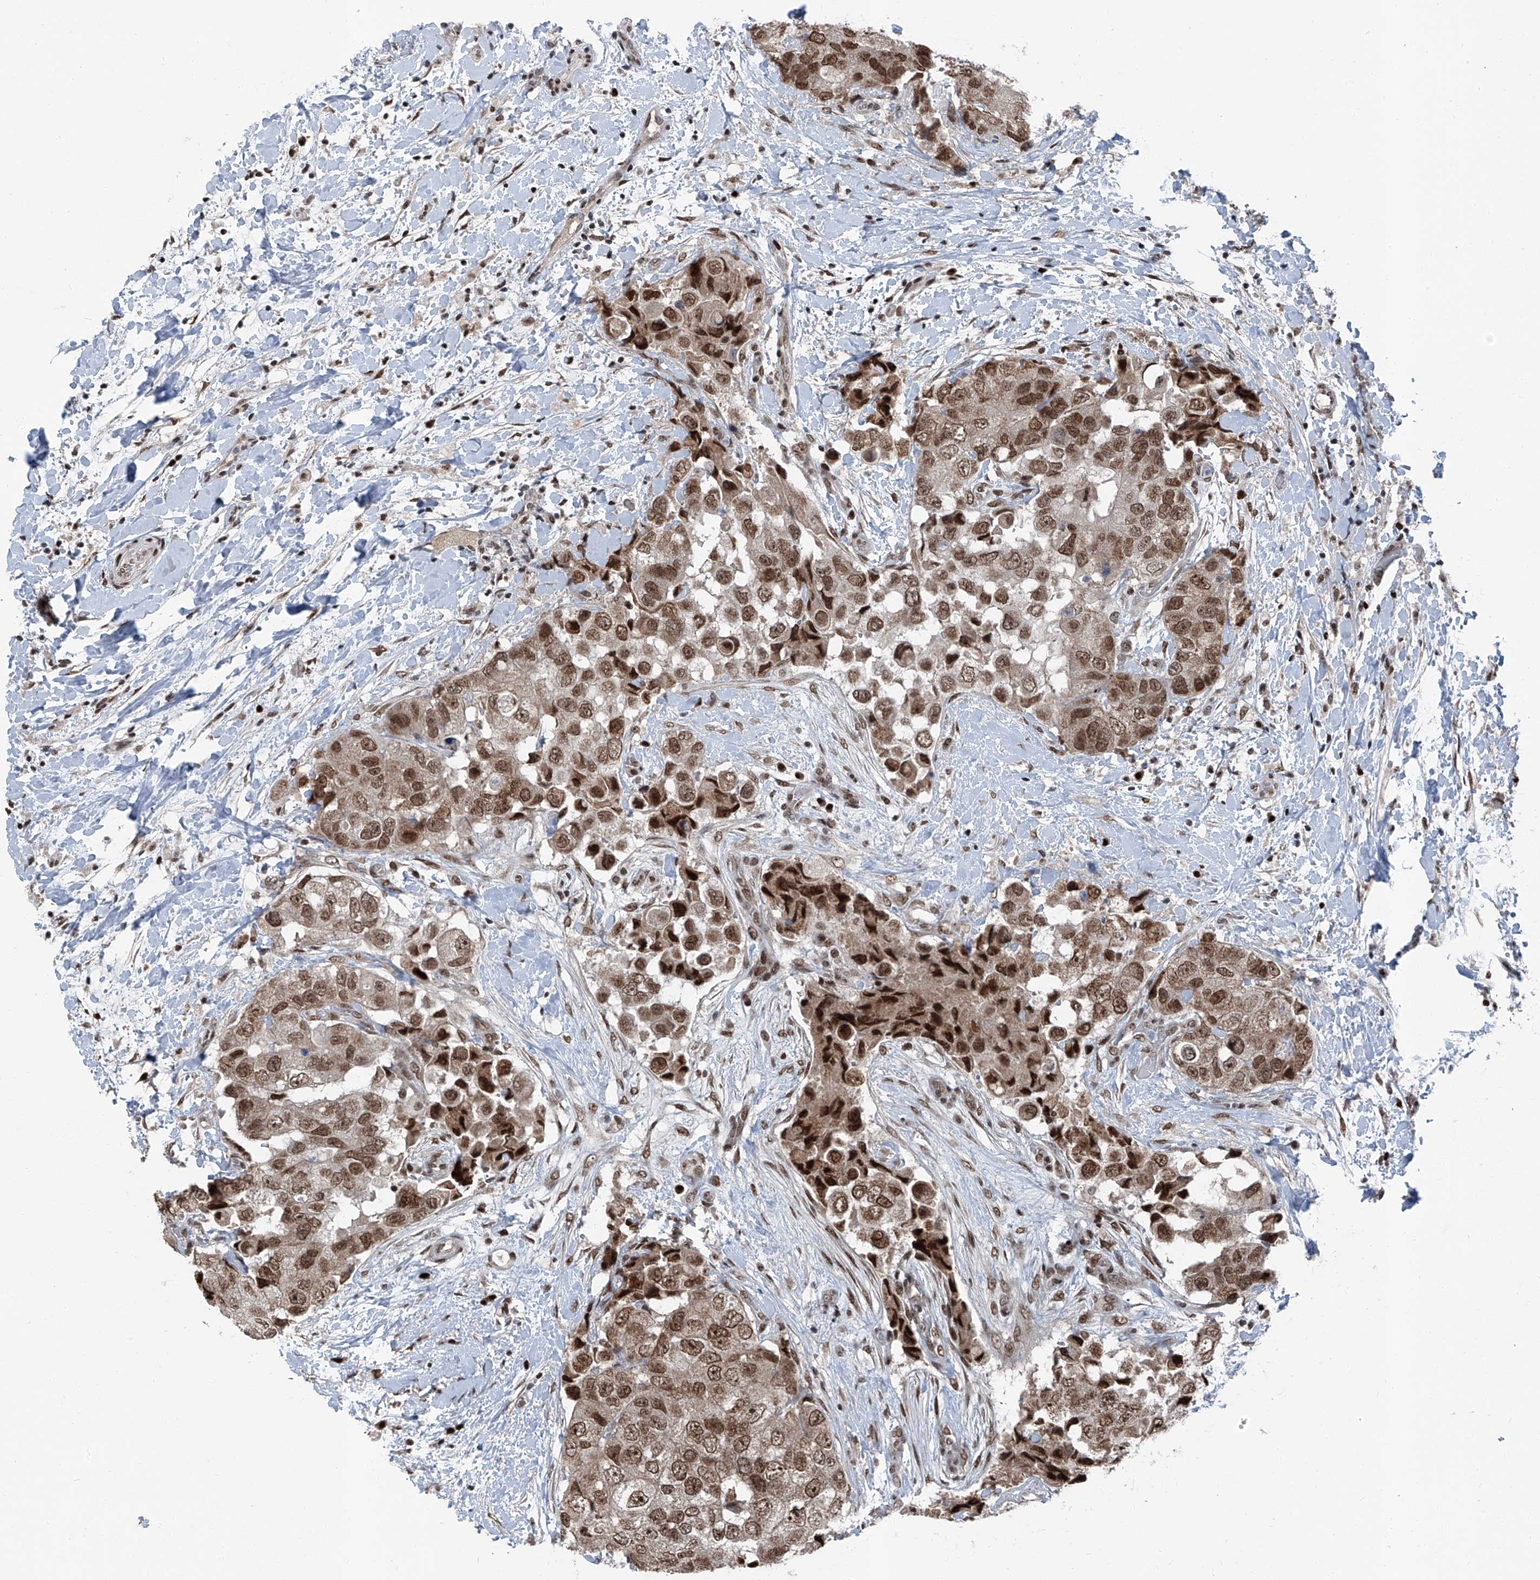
{"staining": {"intensity": "moderate", "quantity": ">75%", "location": "nuclear"}, "tissue": "breast cancer", "cell_type": "Tumor cells", "image_type": "cancer", "snomed": [{"axis": "morphology", "description": "Normal tissue, NOS"}, {"axis": "morphology", "description": "Duct carcinoma"}, {"axis": "topography", "description": "Breast"}], "caption": "Protein staining of breast cancer tissue exhibits moderate nuclear positivity in approximately >75% of tumor cells. The staining is performed using DAB brown chromogen to label protein expression. The nuclei are counter-stained blue using hematoxylin.", "gene": "BMI1", "patient": {"sex": "female", "age": 62}}